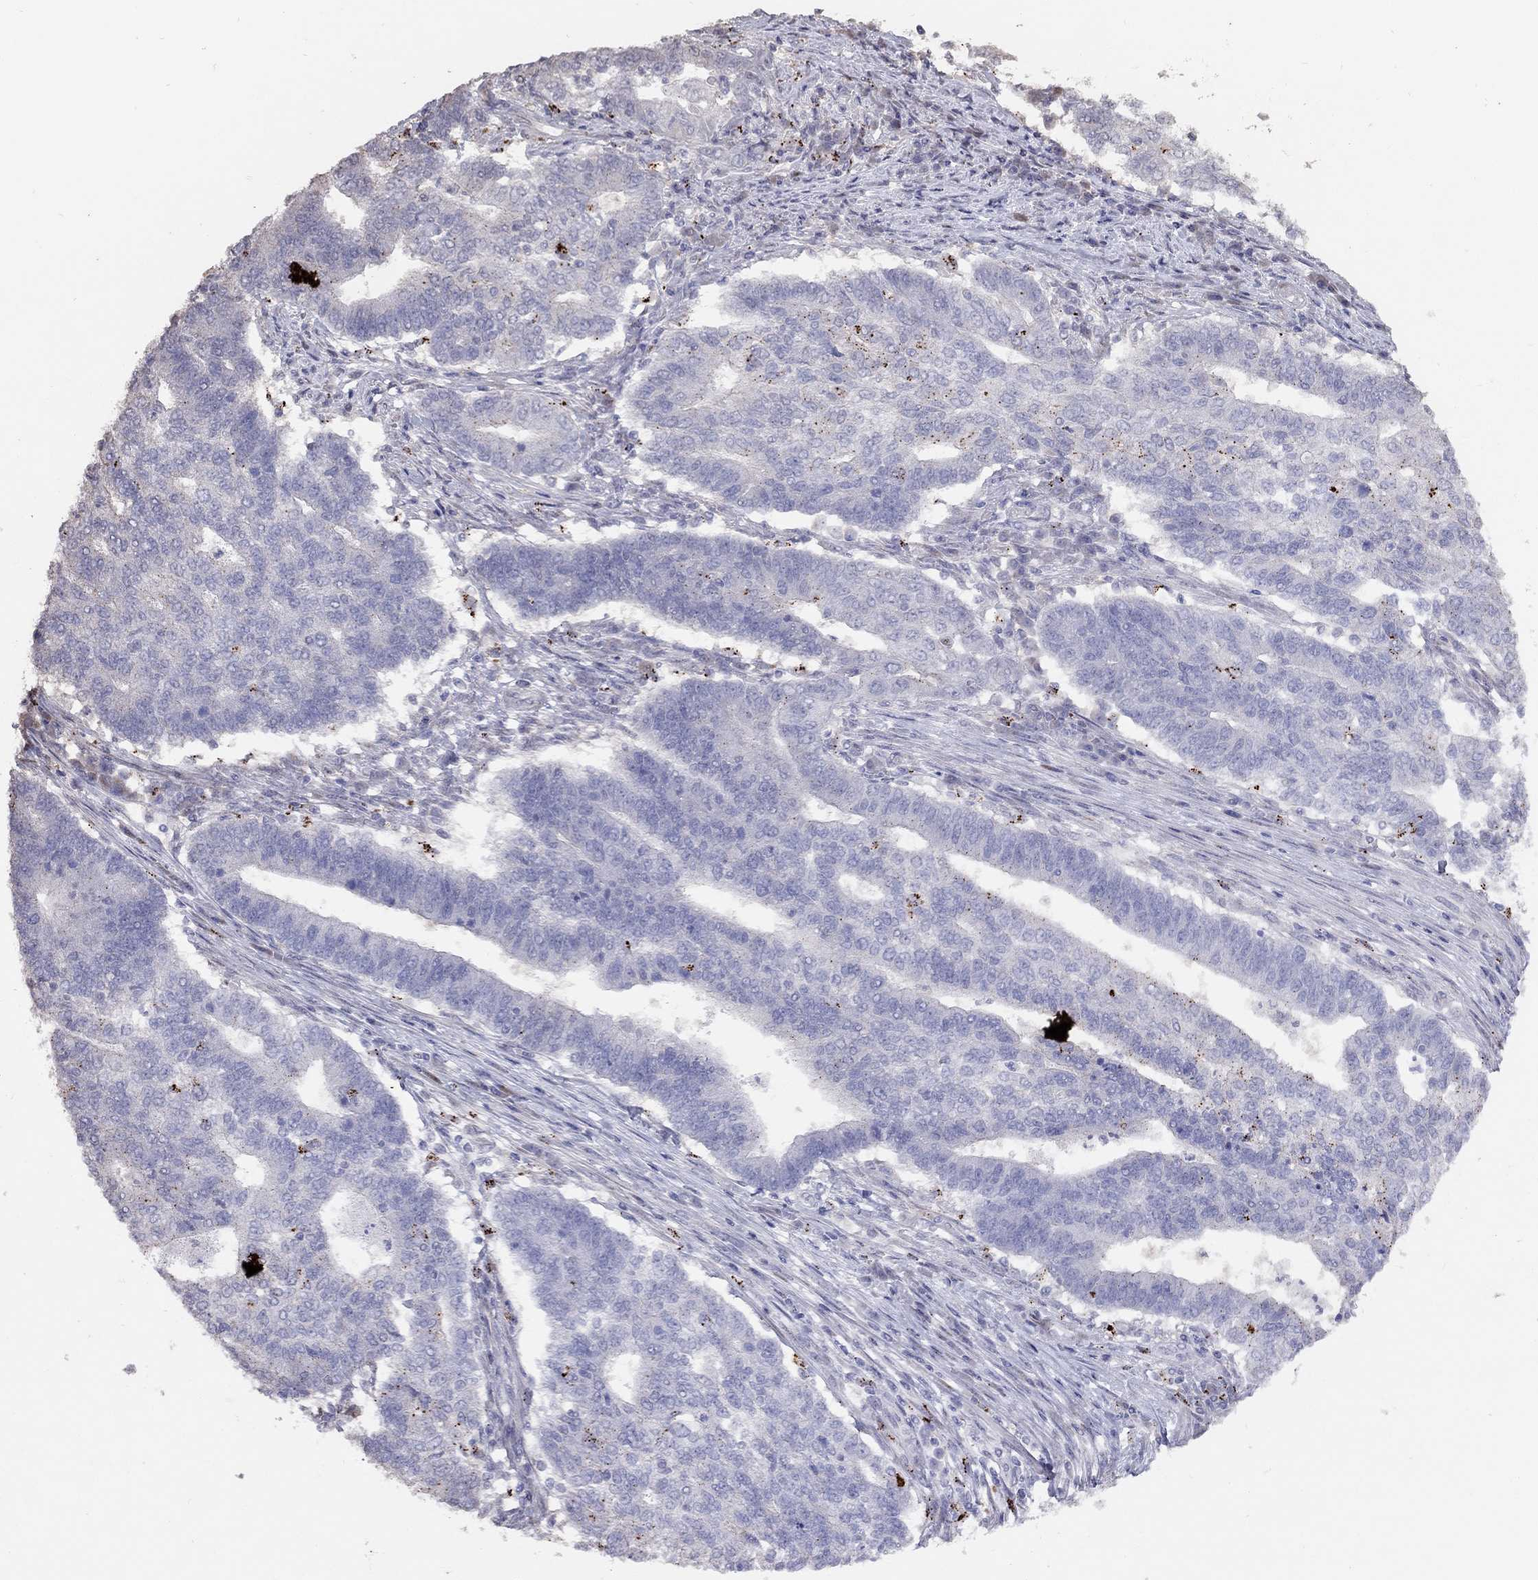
{"staining": {"intensity": "negative", "quantity": "none", "location": "none"}, "tissue": "endometrial cancer", "cell_type": "Tumor cells", "image_type": "cancer", "snomed": [{"axis": "morphology", "description": "Adenocarcinoma, NOS"}, {"axis": "topography", "description": "Uterus"}, {"axis": "topography", "description": "Endometrium"}], "caption": "Immunohistochemistry (IHC) photomicrograph of neoplastic tissue: endometrial cancer (adenocarcinoma) stained with DAB (3,3'-diaminobenzidine) shows no significant protein staining in tumor cells.", "gene": "MAGEB4", "patient": {"sex": "female", "age": 54}}